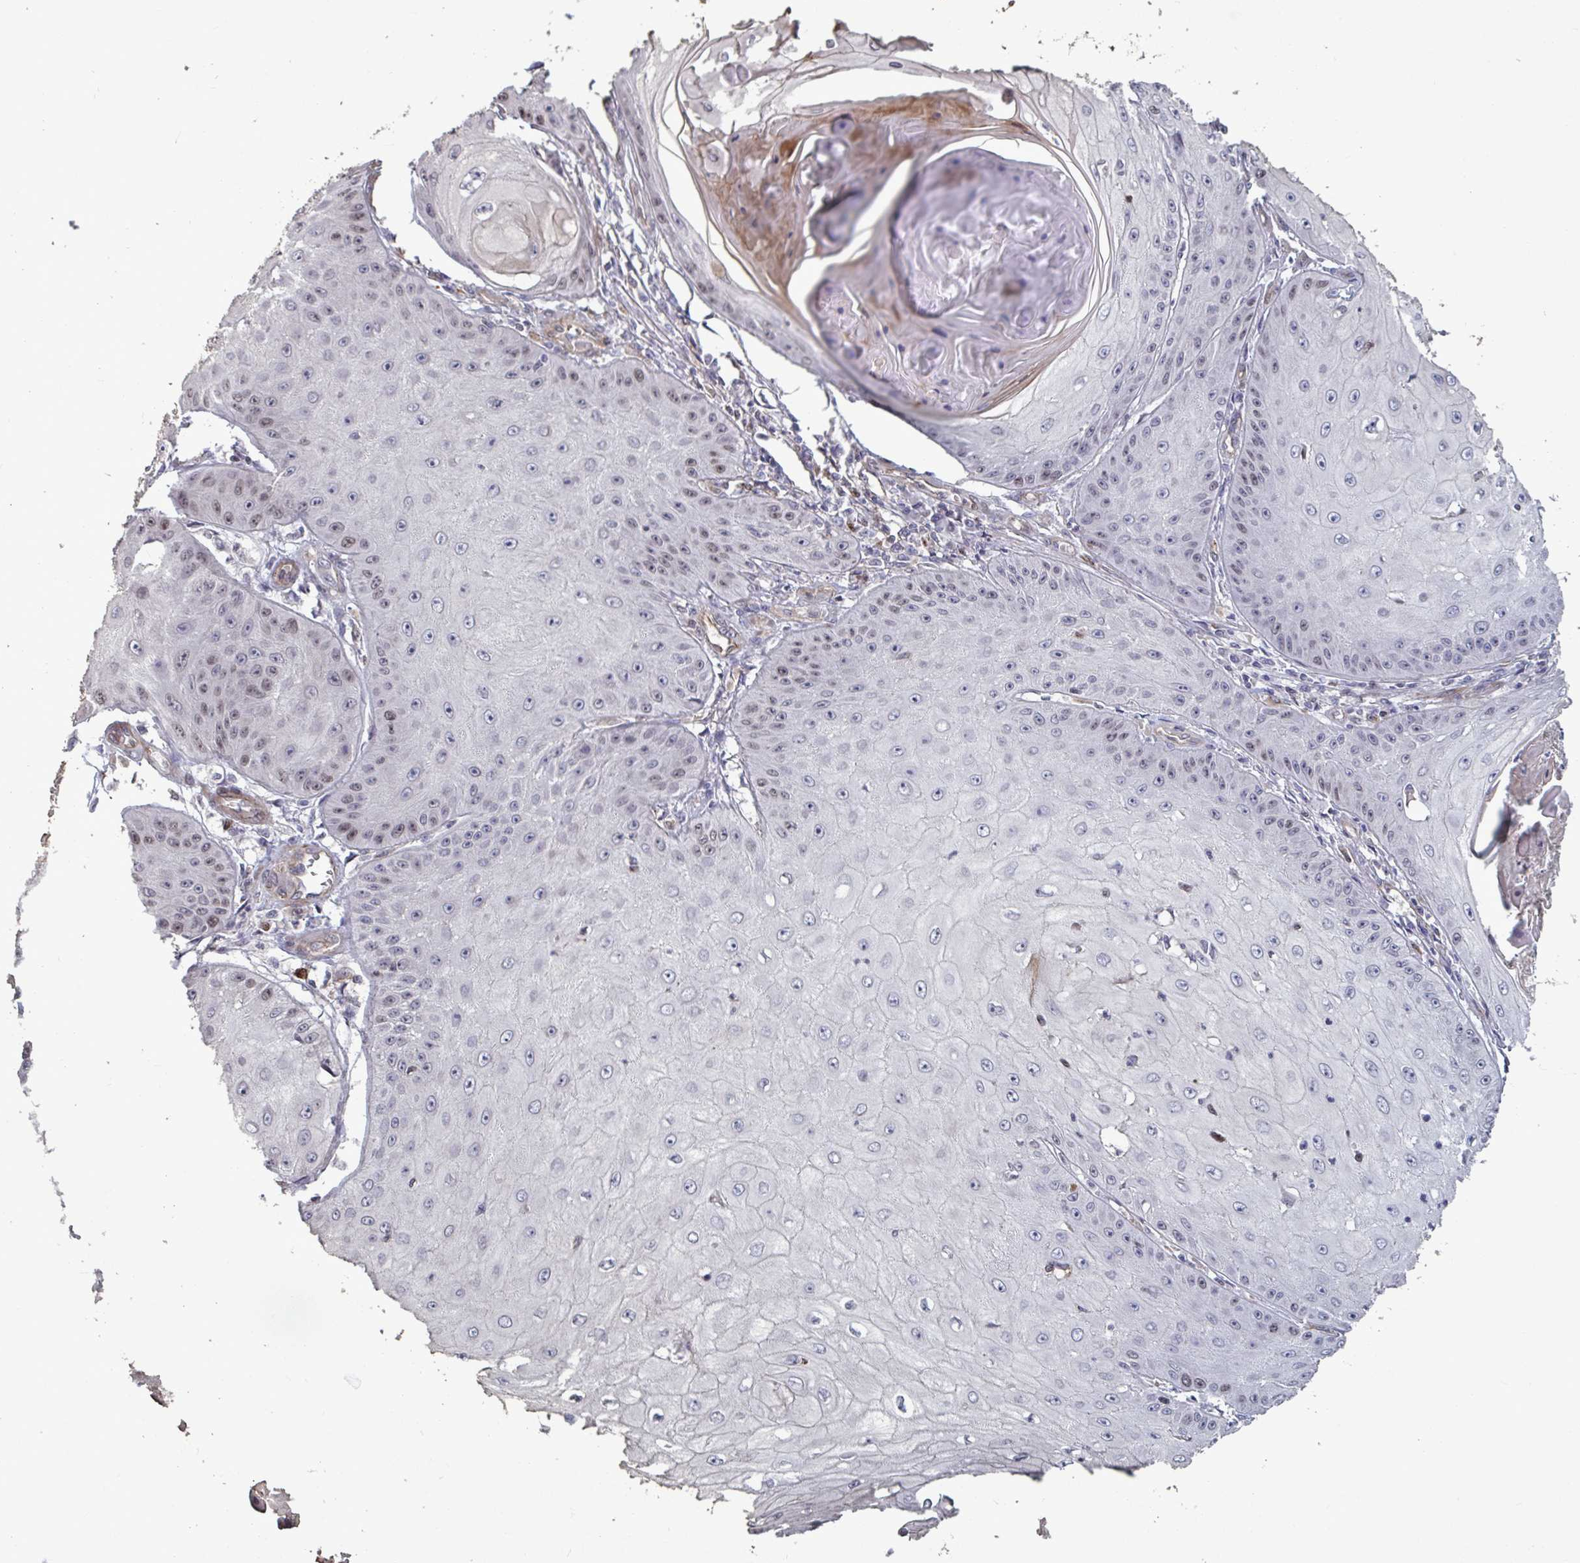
{"staining": {"intensity": "weak", "quantity": "25%-75%", "location": "nuclear"}, "tissue": "skin cancer", "cell_type": "Tumor cells", "image_type": "cancer", "snomed": [{"axis": "morphology", "description": "Squamous cell carcinoma, NOS"}, {"axis": "topography", "description": "Skin"}], "caption": "Skin cancer stained with DAB immunohistochemistry displays low levels of weak nuclear staining in approximately 25%-75% of tumor cells.", "gene": "IPO5", "patient": {"sex": "male", "age": 70}}